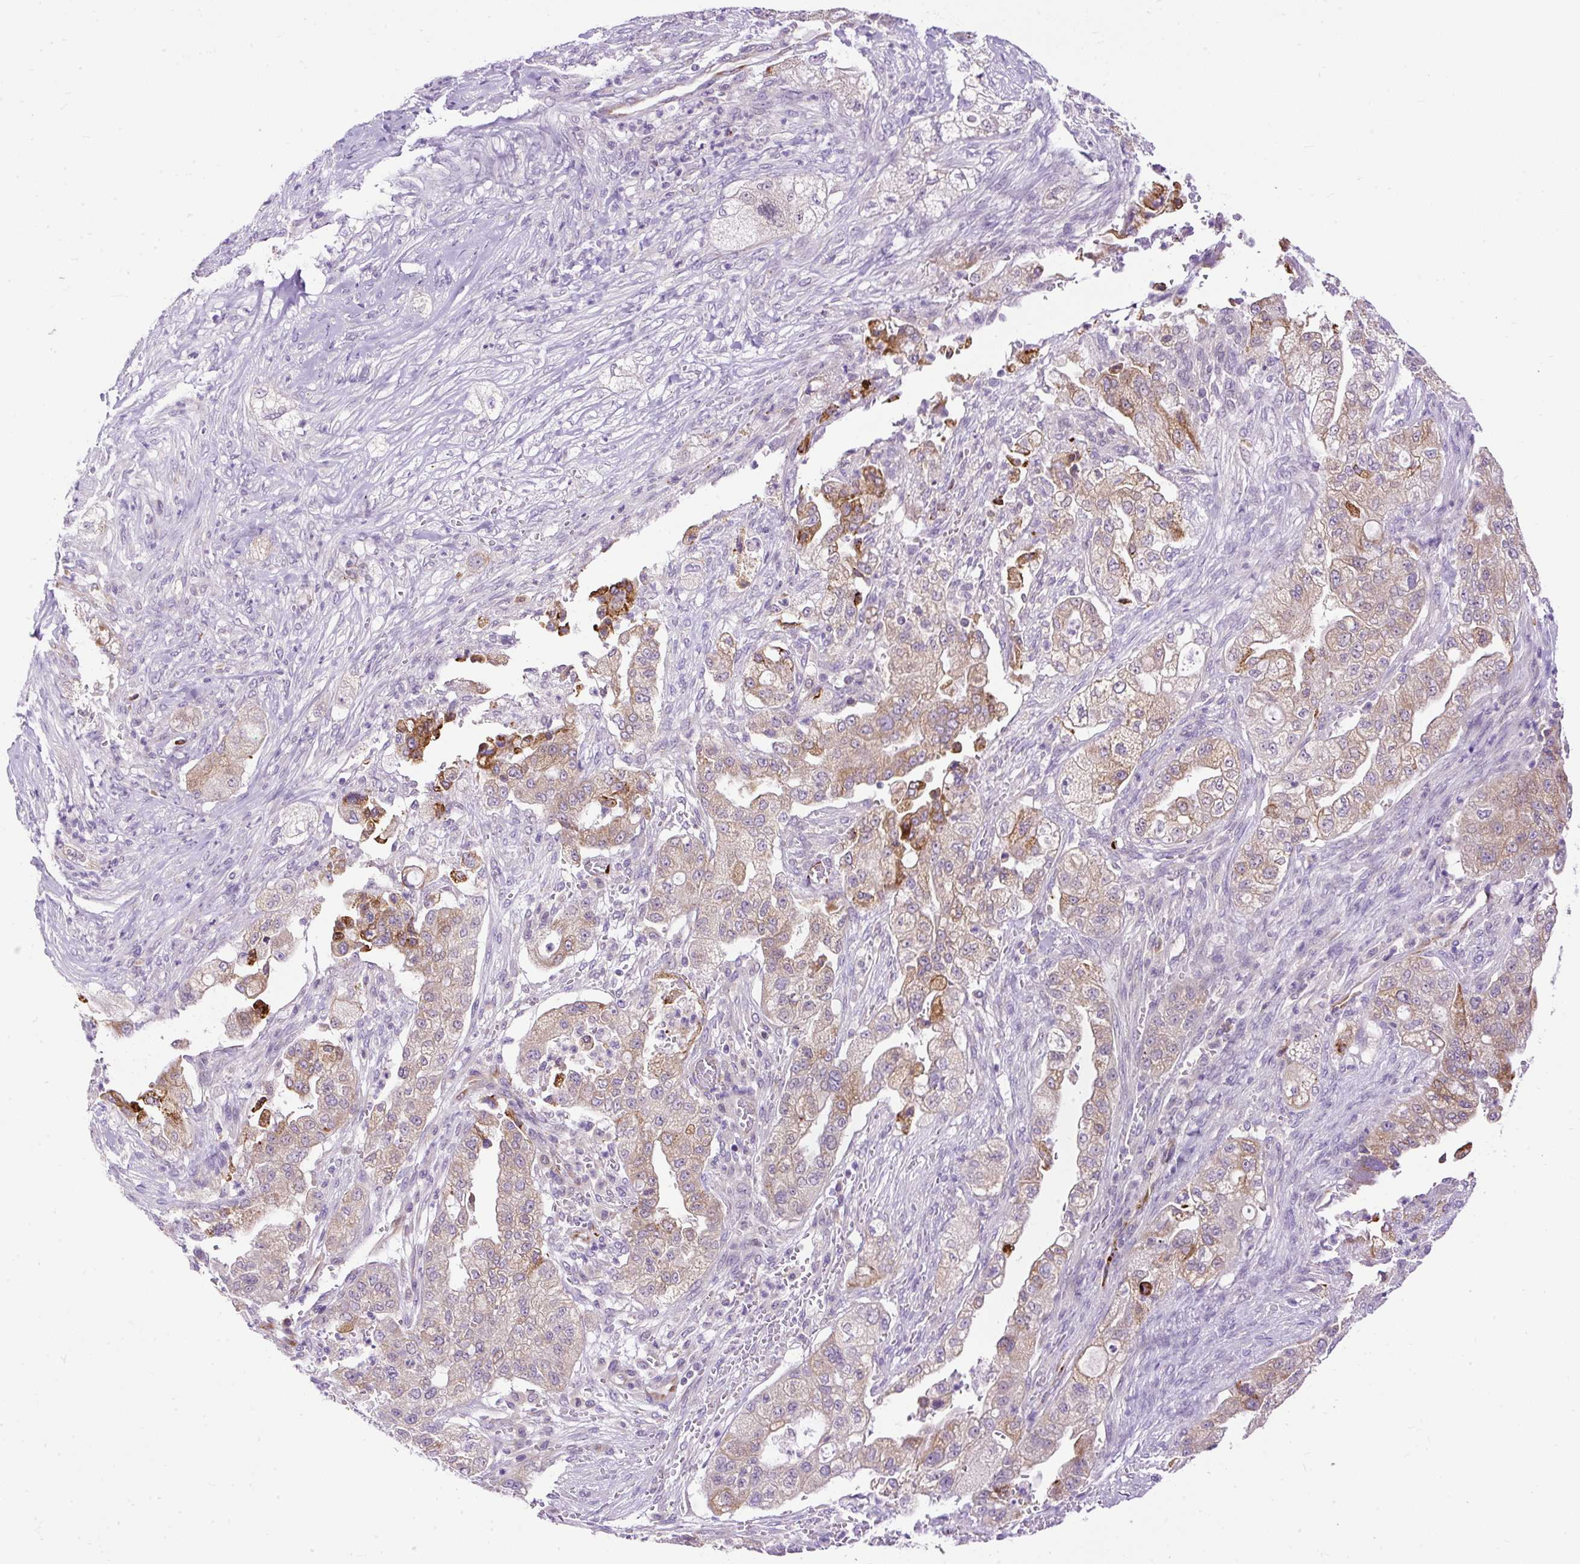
{"staining": {"intensity": "weak", "quantity": ">75%", "location": "cytoplasmic/membranous"}, "tissue": "pancreatic cancer", "cell_type": "Tumor cells", "image_type": "cancer", "snomed": [{"axis": "morphology", "description": "Adenocarcinoma, NOS"}, {"axis": "topography", "description": "Pancreas"}], "caption": "Adenocarcinoma (pancreatic) stained for a protein reveals weak cytoplasmic/membranous positivity in tumor cells.", "gene": "FMC1", "patient": {"sex": "female", "age": 78}}